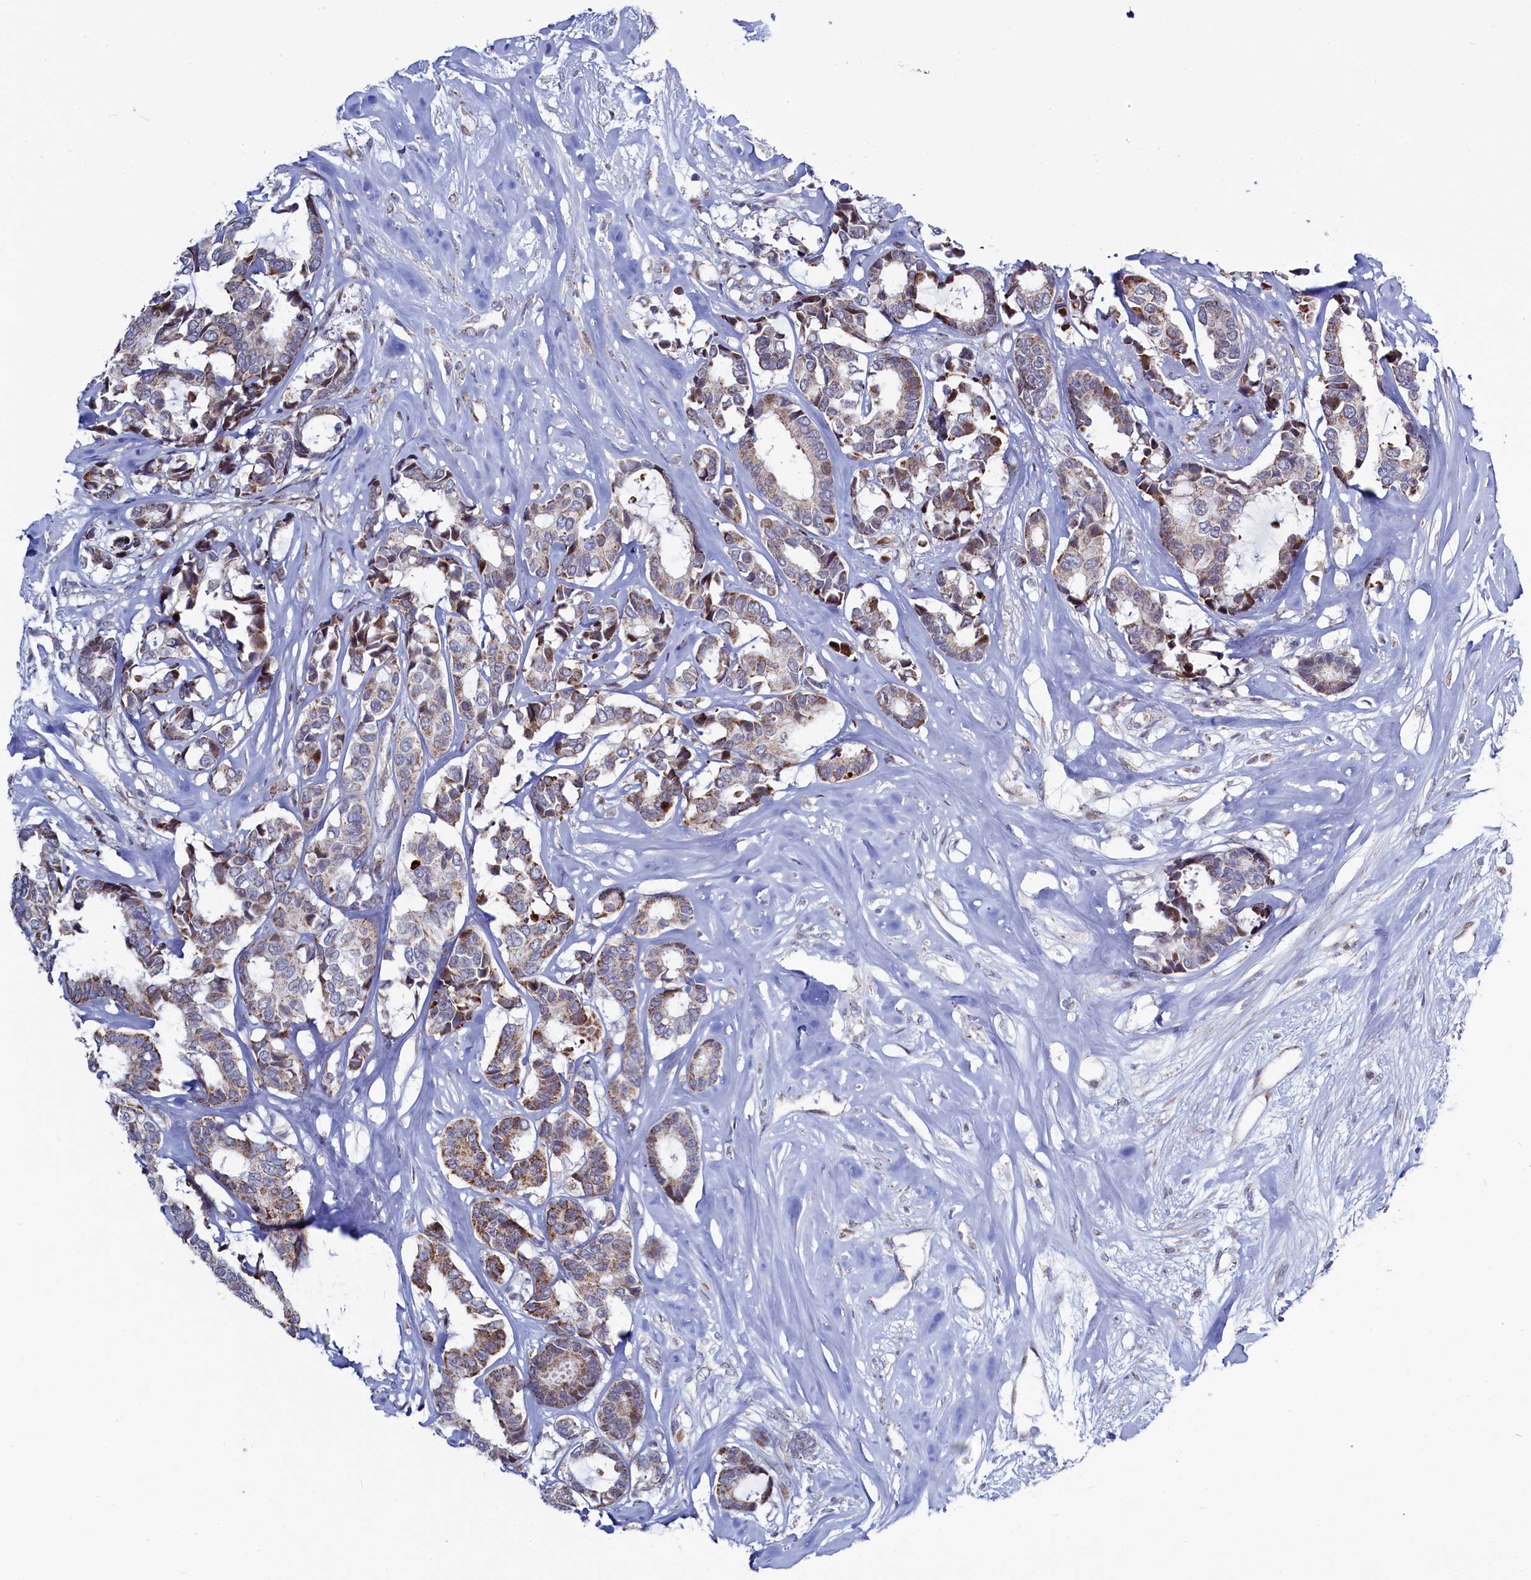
{"staining": {"intensity": "moderate", "quantity": "25%-75%", "location": "cytoplasmic/membranous"}, "tissue": "breast cancer", "cell_type": "Tumor cells", "image_type": "cancer", "snomed": [{"axis": "morphology", "description": "Duct carcinoma"}, {"axis": "topography", "description": "Breast"}], "caption": "Tumor cells reveal medium levels of moderate cytoplasmic/membranous expression in about 25%-75% of cells in intraductal carcinoma (breast). (Brightfield microscopy of DAB IHC at high magnification).", "gene": "HDGFL3", "patient": {"sex": "female", "age": 87}}